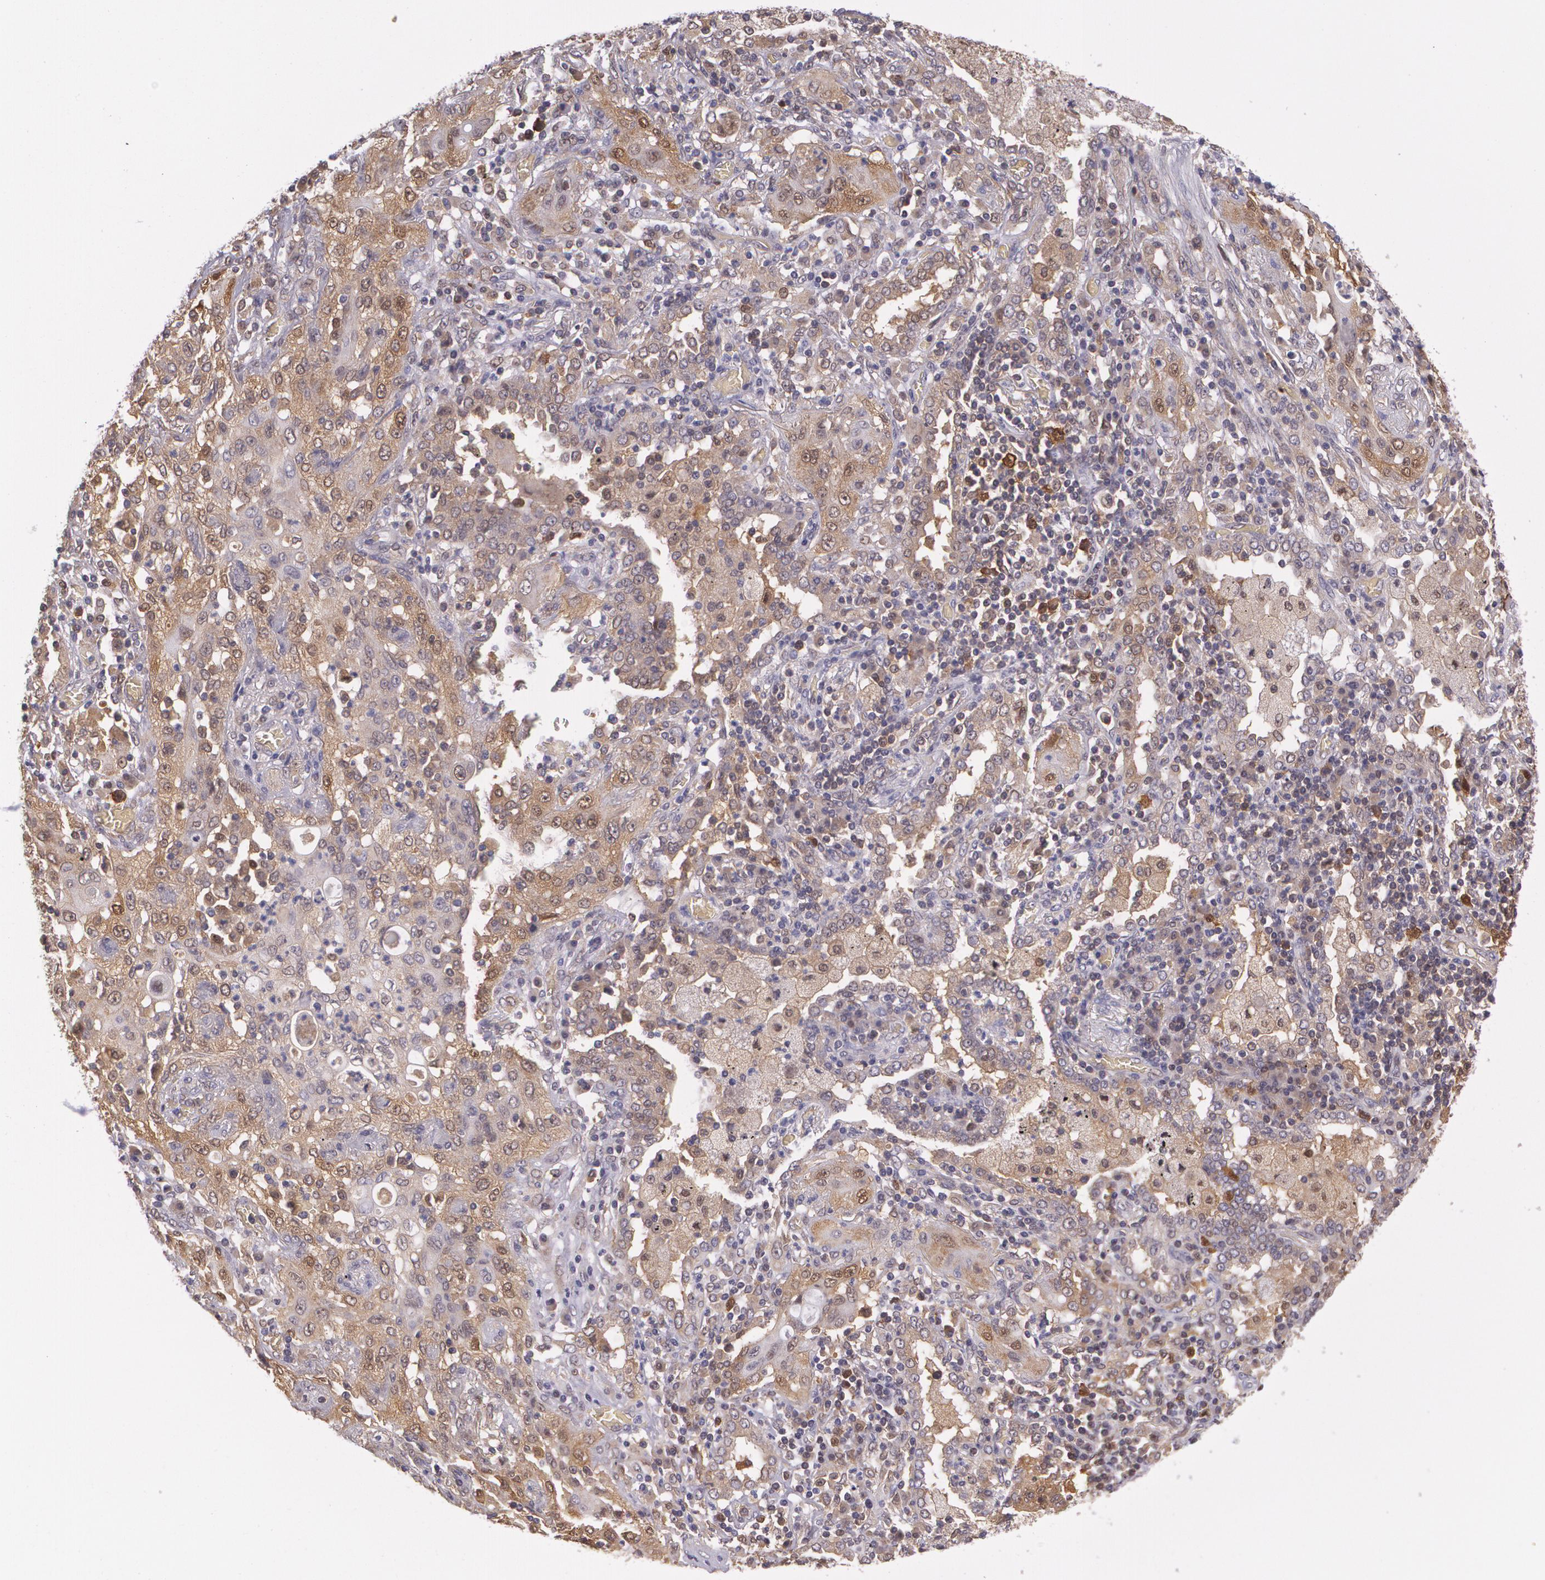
{"staining": {"intensity": "weak", "quantity": "25%-75%", "location": "cytoplasmic/membranous,nuclear"}, "tissue": "lung cancer", "cell_type": "Tumor cells", "image_type": "cancer", "snomed": [{"axis": "morphology", "description": "Squamous cell carcinoma, NOS"}, {"axis": "topography", "description": "Lung"}], "caption": "Approximately 25%-75% of tumor cells in squamous cell carcinoma (lung) display weak cytoplasmic/membranous and nuclear protein expression as visualized by brown immunohistochemical staining.", "gene": "HSPH1", "patient": {"sex": "female", "age": 47}}